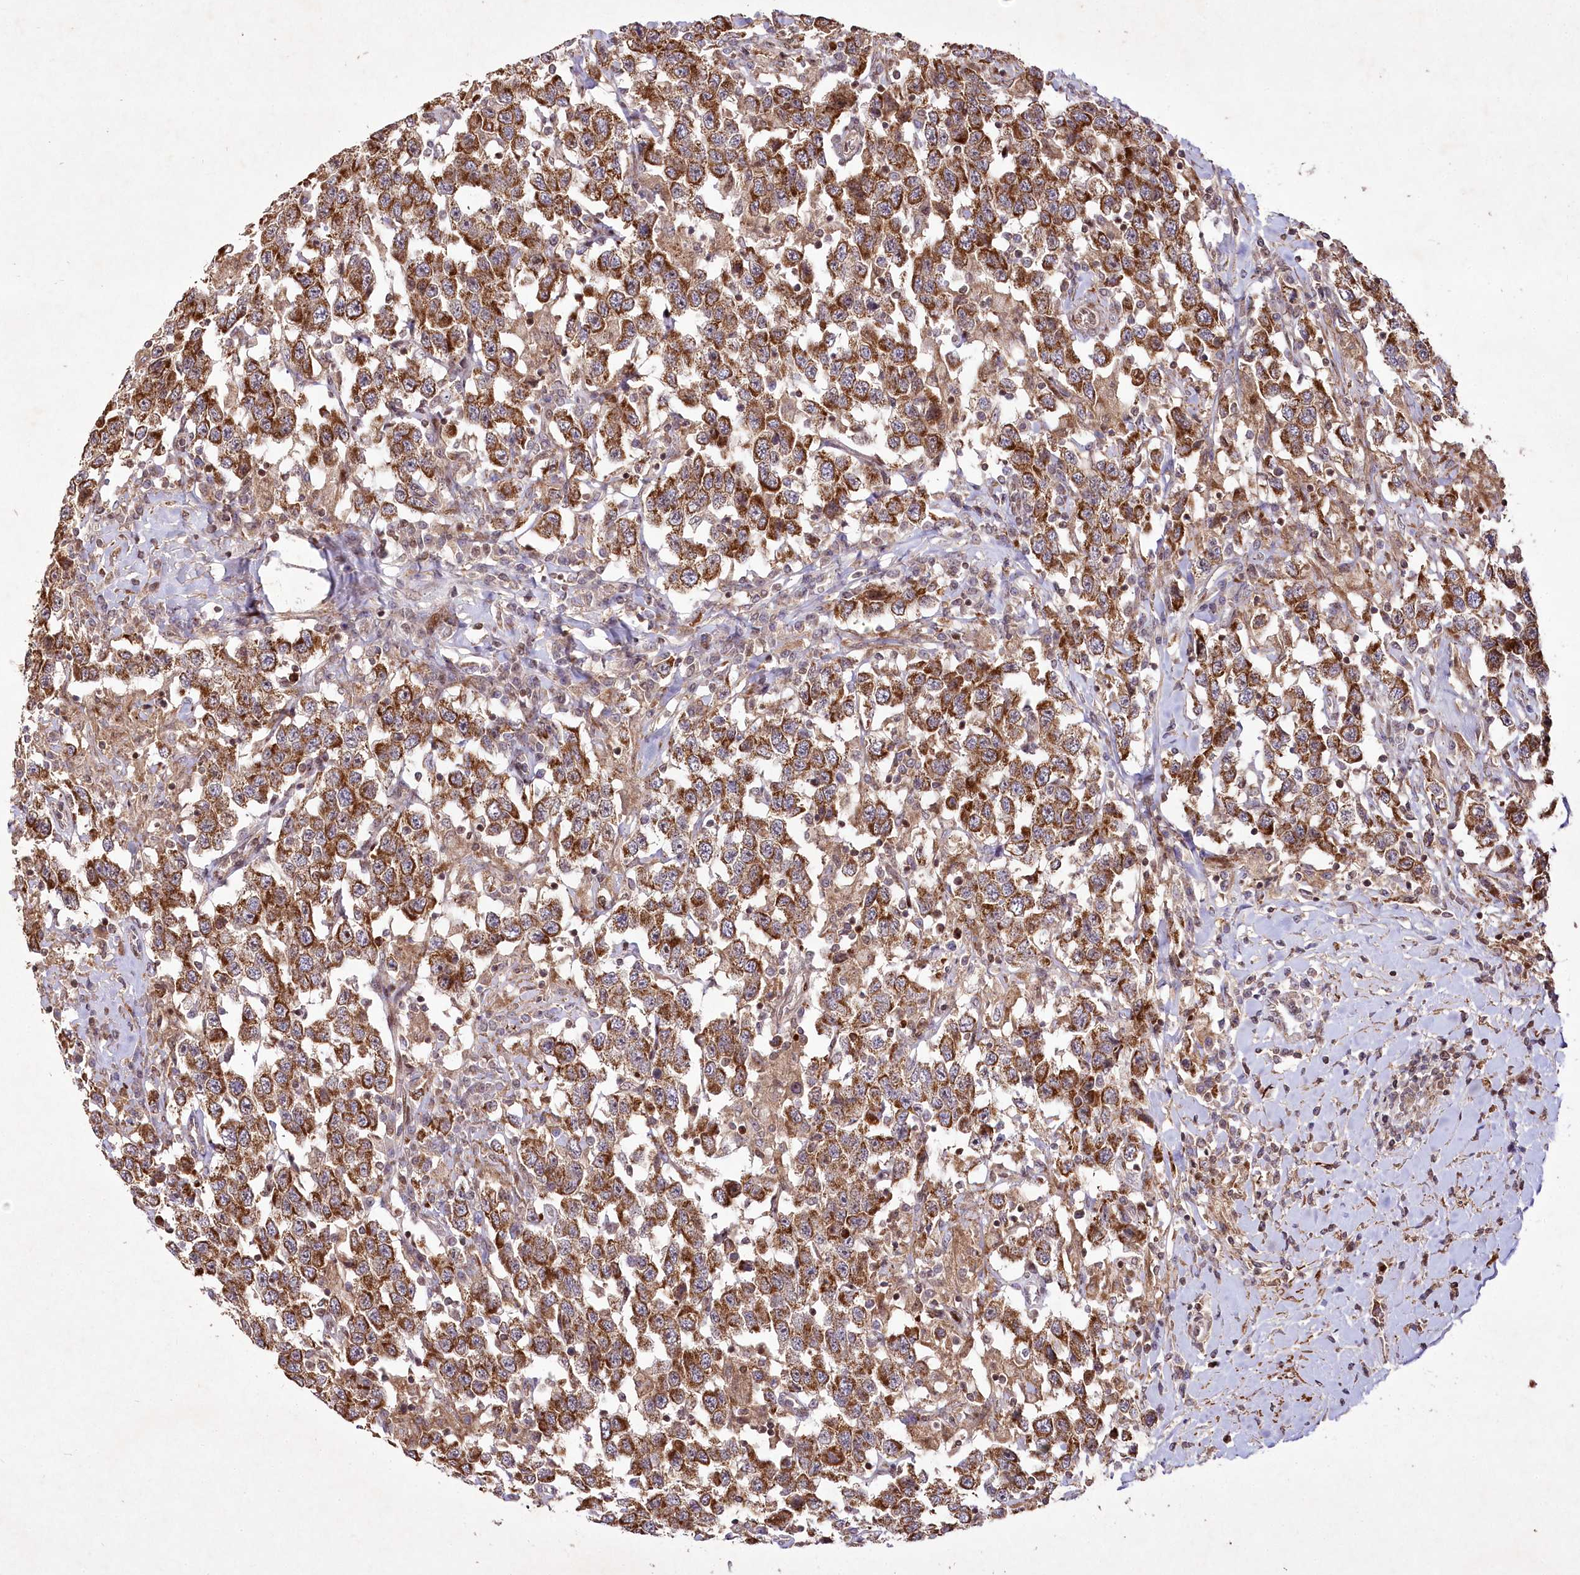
{"staining": {"intensity": "moderate", "quantity": ">75%", "location": "cytoplasmic/membranous"}, "tissue": "testis cancer", "cell_type": "Tumor cells", "image_type": "cancer", "snomed": [{"axis": "morphology", "description": "Seminoma, NOS"}, {"axis": "topography", "description": "Testis"}], "caption": "There is medium levels of moderate cytoplasmic/membranous expression in tumor cells of testis cancer (seminoma), as demonstrated by immunohistochemical staining (brown color).", "gene": "PSTK", "patient": {"sex": "male", "age": 41}}